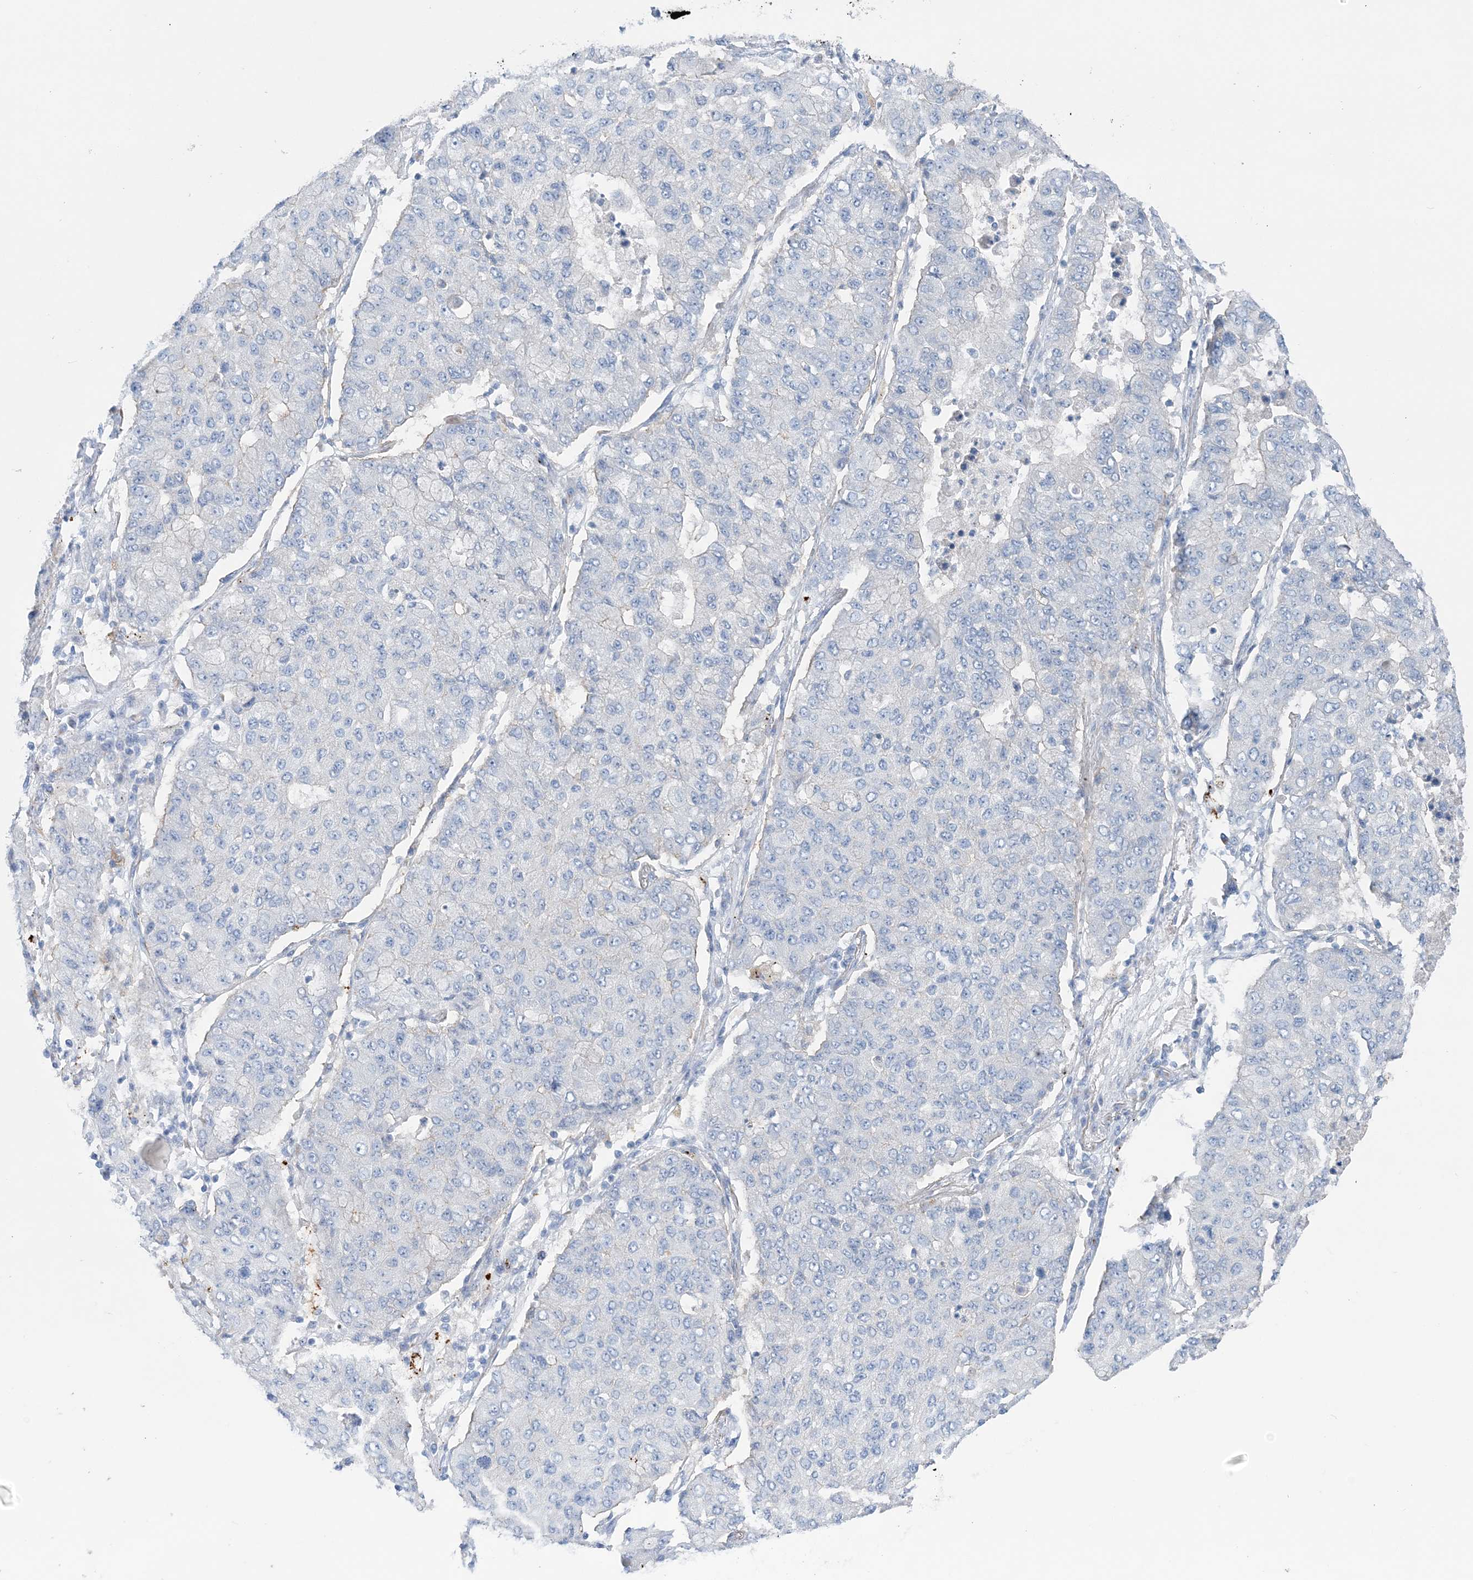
{"staining": {"intensity": "negative", "quantity": "none", "location": "none"}, "tissue": "lung cancer", "cell_type": "Tumor cells", "image_type": "cancer", "snomed": [{"axis": "morphology", "description": "Squamous cell carcinoma, NOS"}, {"axis": "topography", "description": "Lung"}], "caption": "This image is of lung cancer stained with immunohistochemistry (IHC) to label a protein in brown with the nuclei are counter-stained blue. There is no expression in tumor cells.", "gene": "SLC5A6", "patient": {"sex": "male", "age": 74}}